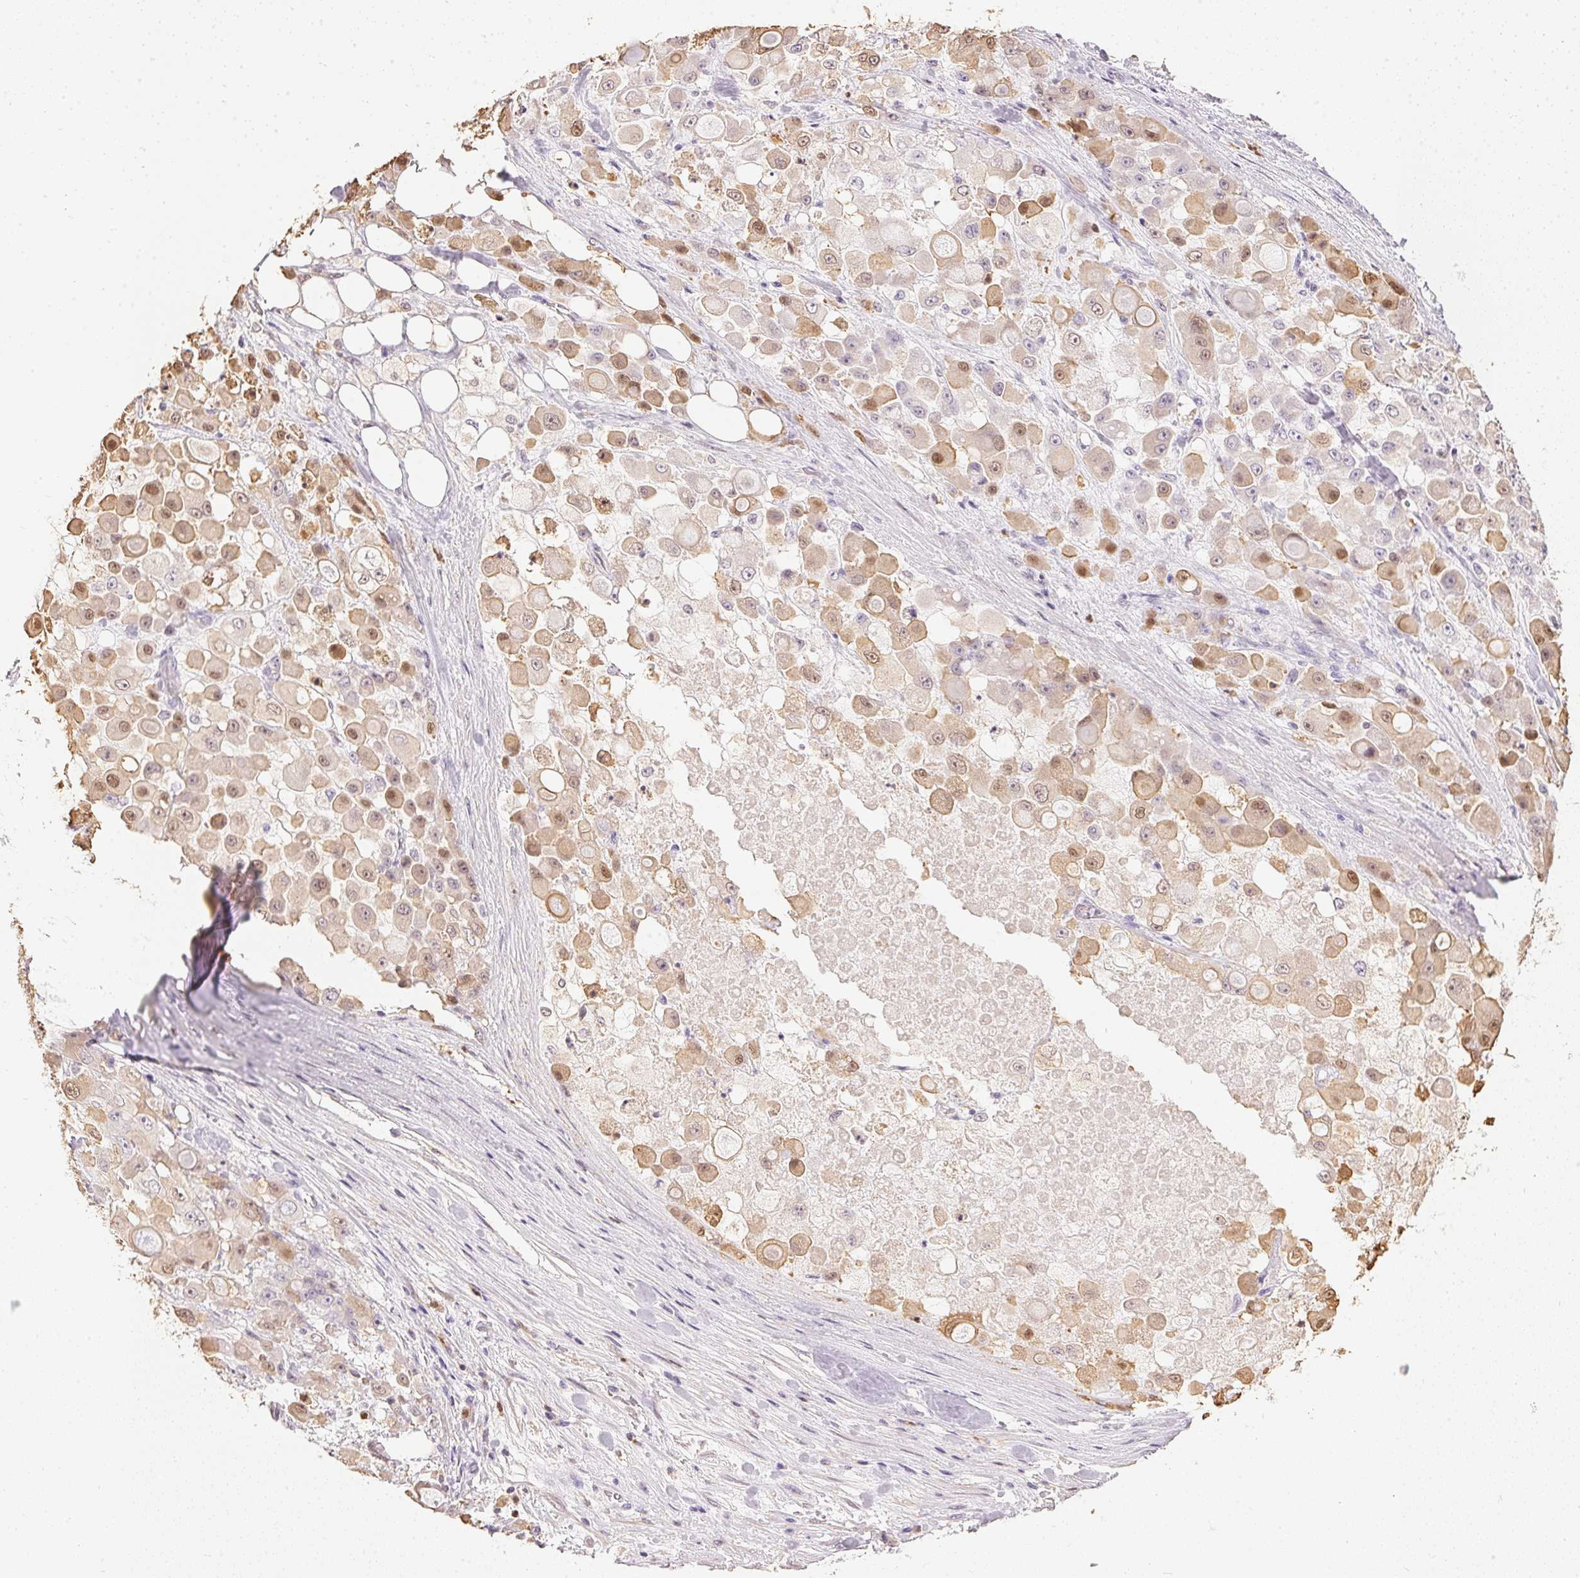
{"staining": {"intensity": "weak", "quantity": "25%-75%", "location": "nuclear"}, "tissue": "stomach cancer", "cell_type": "Tumor cells", "image_type": "cancer", "snomed": [{"axis": "morphology", "description": "Adenocarcinoma, NOS"}, {"axis": "topography", "description": "Stomach"}], "caption": "Stomach adenocarcinoma stained with a brown dye displays weak nuclear positive positivity in approximately 25%-75% of tumor cells.", "gene": "S100A3", "patient": {"sex": "female", "age": 76}}